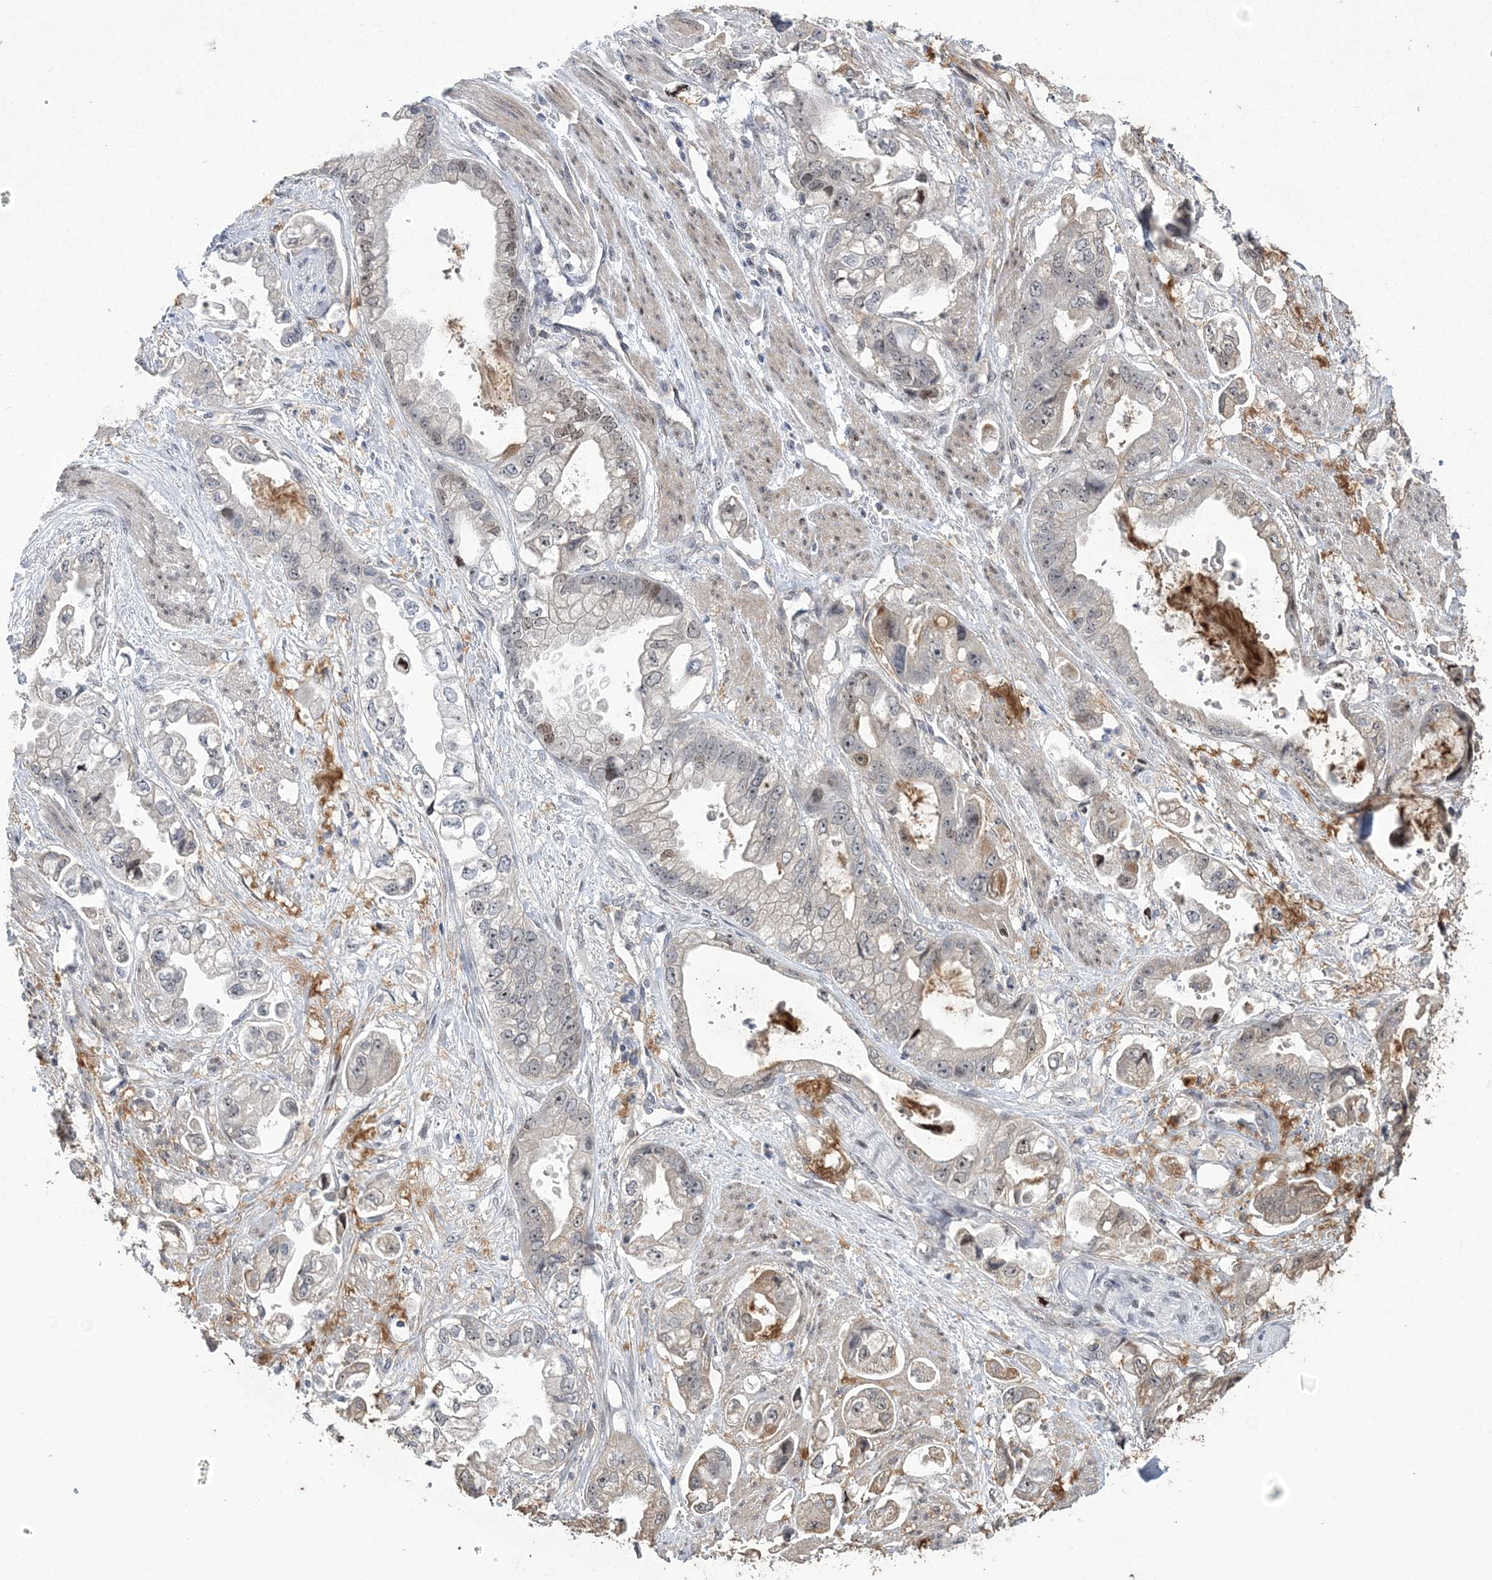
{"staining": {"intensity": "negative", "quantity": "none", "location": "none"}, "tissue": "stomach cancer", "cell_type": "Tumor cells", "image_type": "cancer", "snomed": [{"axis": "morphology", "description": "Adenocarcinoma, NOS"}, {"axis": "topography", "description": "Stomach"}], "caption": "The photomicrograph shows no staining of tumor cells in stomach cancer (adenocarcinoma). (DAB (3,3'-diaminobenzidine) immunohistochemistry (IHC) with hematoxylin counter stain).", "gene": "HOMEZ", "patient": {"sex": "male", "age": 62}}